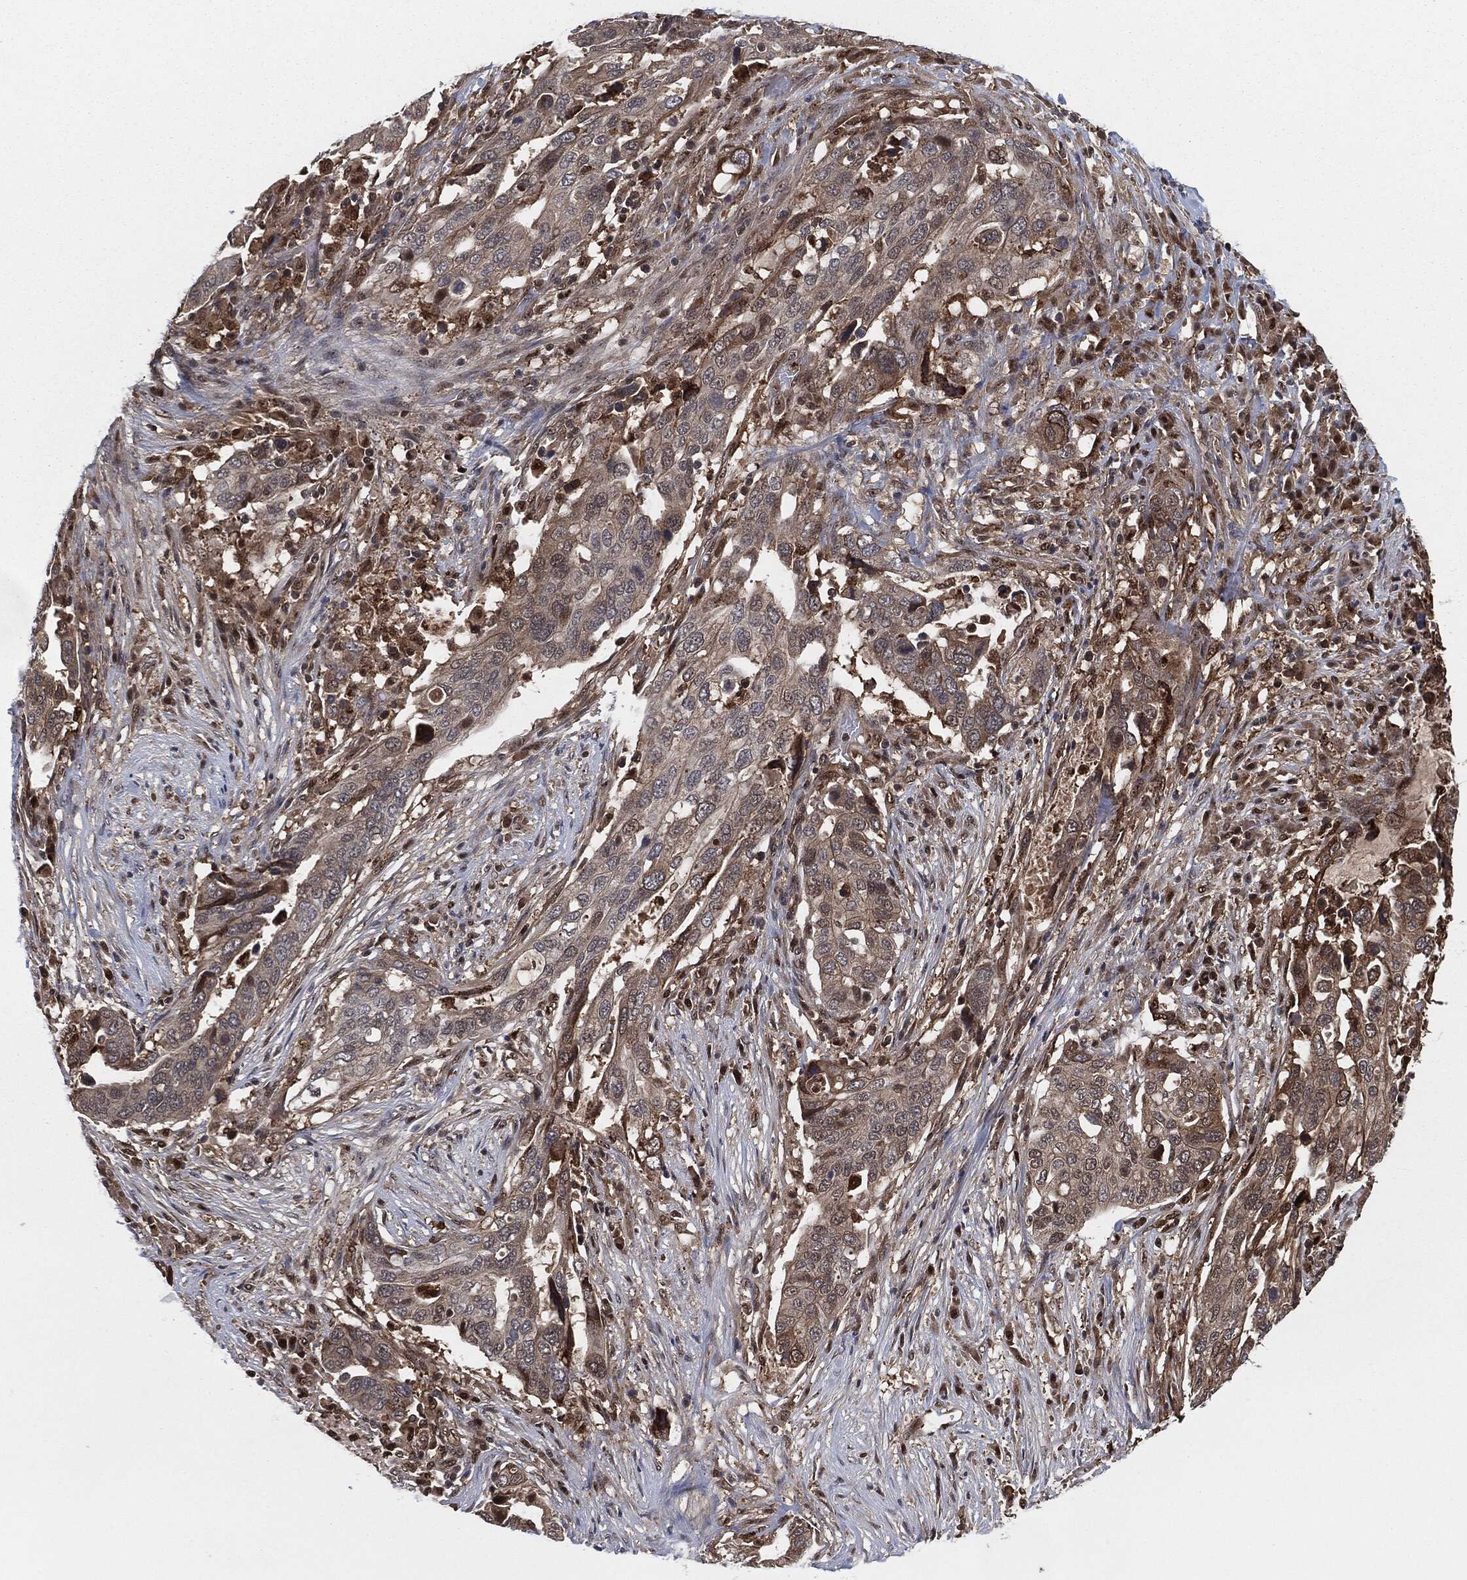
{"staining": {"intensity": "negative", "quantity": "none", "location": "none"}, "tissue": "stomach cancer", "cell_type": "Tumor cells", "image_type": "cancer", "snomed": [{"axis": "morphology", "description": "Adenocarcinoma, NOS"}, {"axis": "topography", "description": "Stomach"}], "caption": "Histopathology image shows no significant protein staining in tumor cells of stomach cancer (adenocarcinoma). The staining was performed using DAB to visualize the protein expression in brown, while the nuclei were stained in blue with hematoxylin (Magnification: 20x).", "gene": "CAPRIN2", "patient": {"sex": "male", "age": 54}}